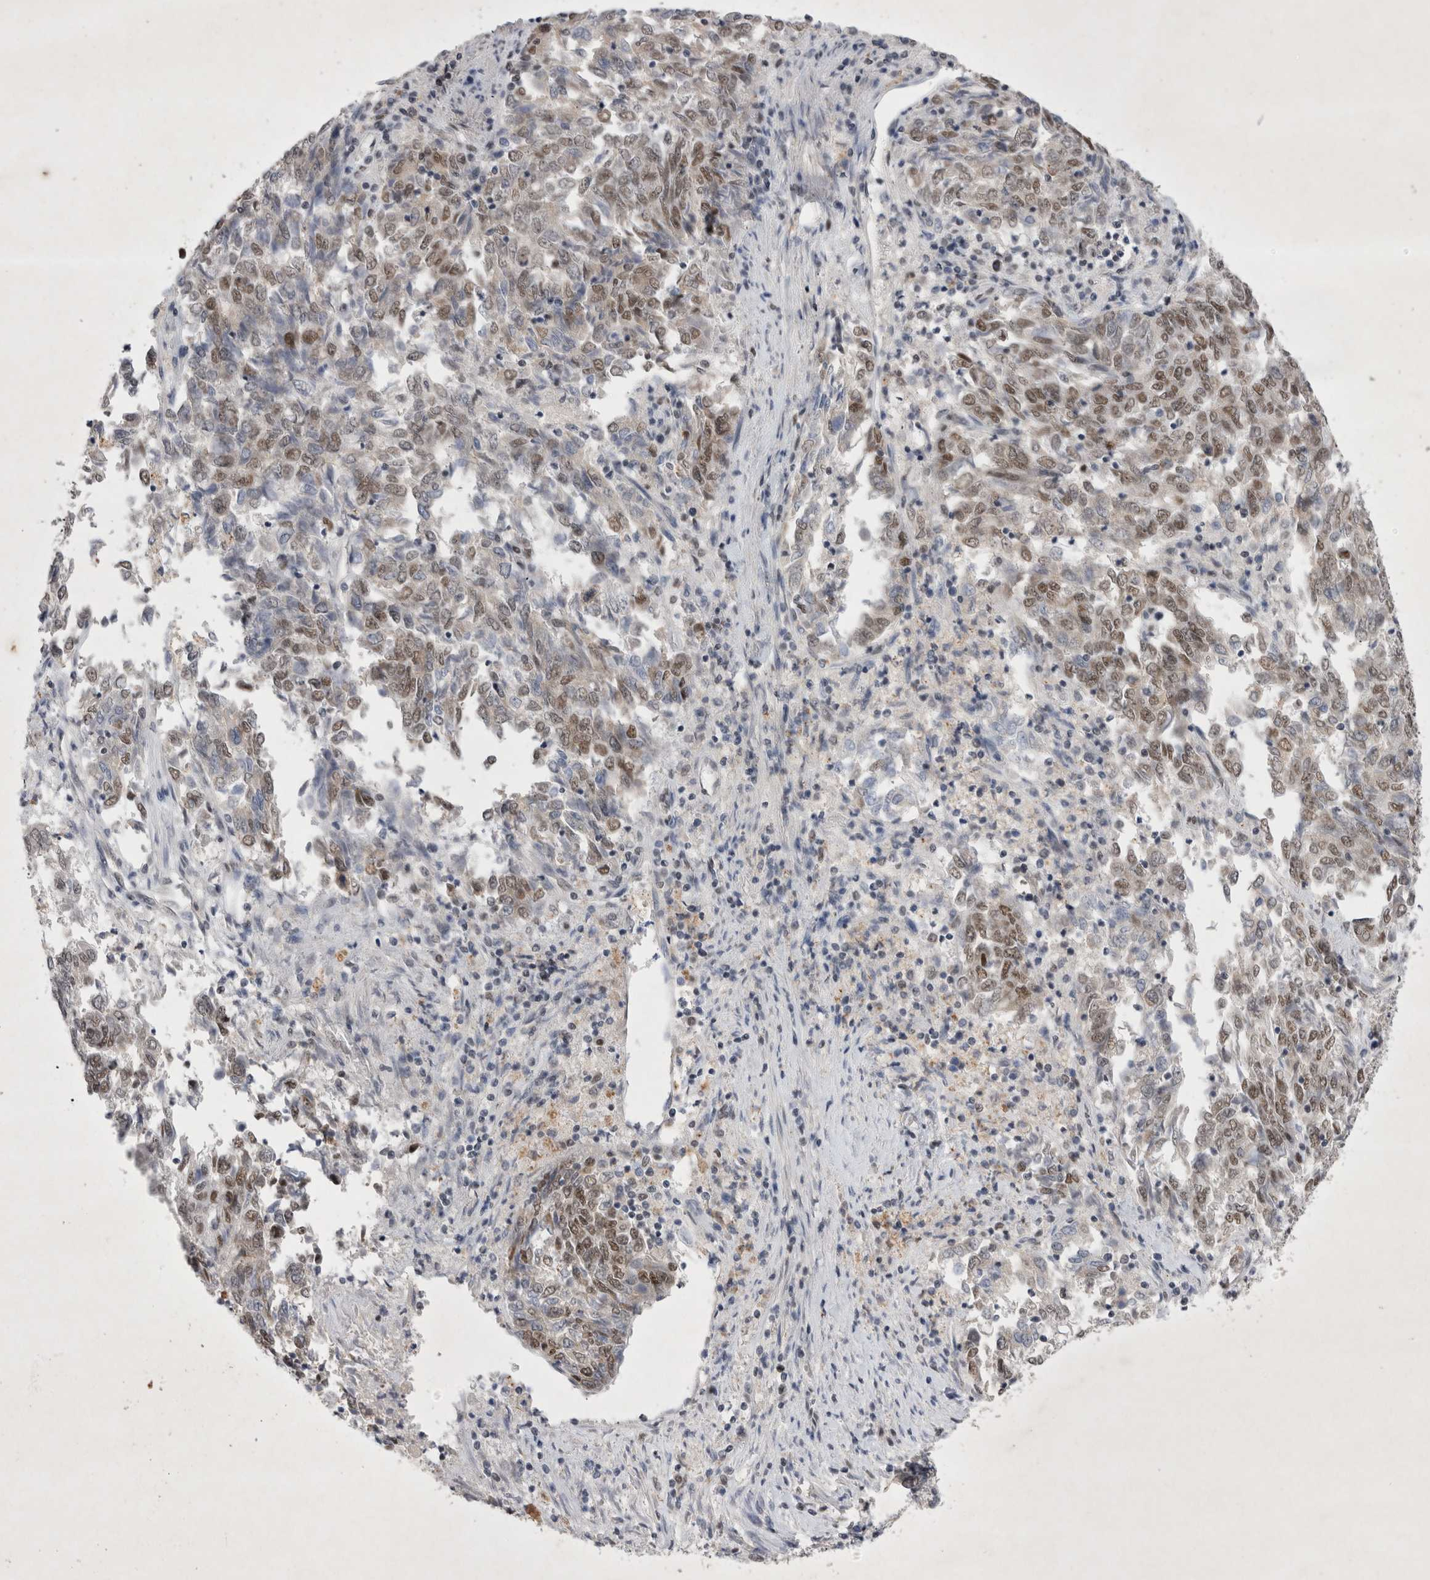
{"staining": {"intensity": "moderate", "quantity": "25%-75%", "location": "nuclear"}, "tissue": "endometrial cancer", "cell_type": "Tumor cells", "image_type": "cancer", "snomed": [{"axis": "morphology", "description": "Adenocarcinoma, NOS"}, {"axis": "topography", "description": "Endometrium"}], "caption": "A brown stain shows moderate nuclear positivity of a protein in endometrial cancer tumor cells. (Stains: DAB (3,3'-diaminobenzidine) in brown, nuclei in blue, Microscopy: brightfield microscopy at high magnification).", "gene": "RBM6", "patient": {"sex": "female", "age": 80}}